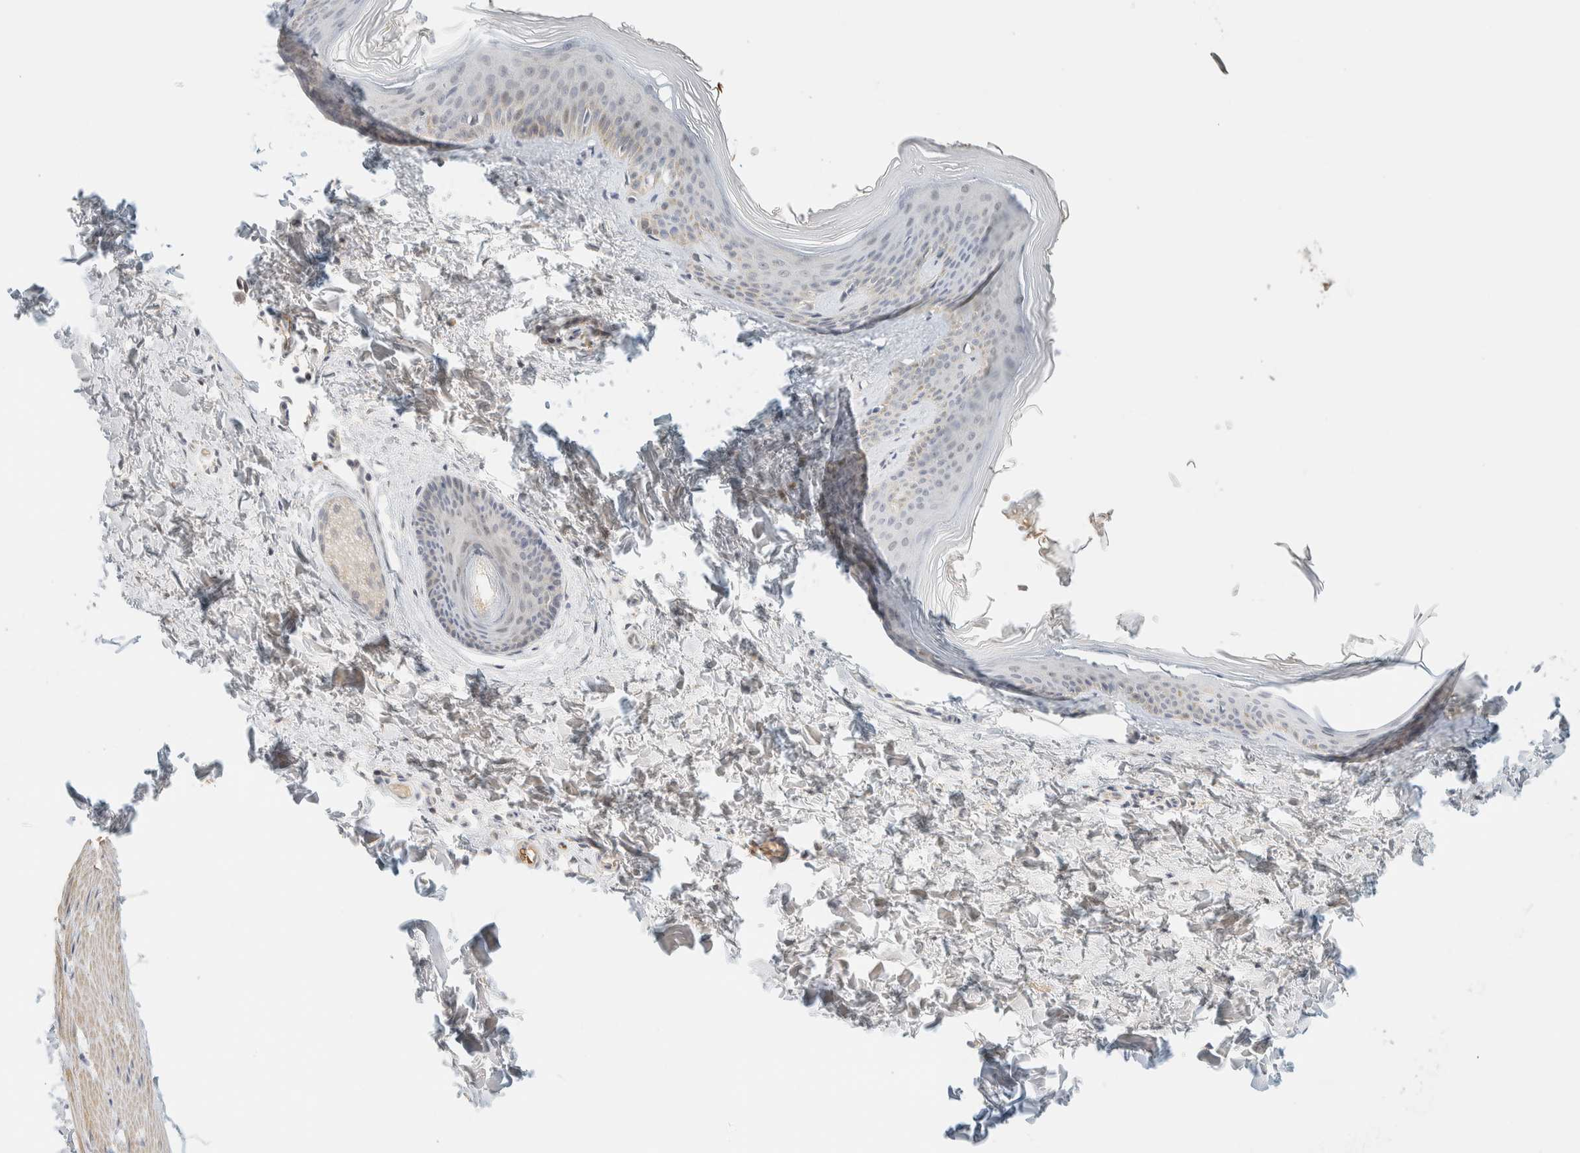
{"staining": {"intensity": "negative", "quantity": "none", "location": "none"}, "tissue": "skin", "cell_type": "Fibroblasts", "image_type": "normal", "snomed": [{"axis": "morphology", "description": "Normal tissue, NOS"}, {"axis": "topography", "description": "Skin"}], "caption": "Normal skin was stained to show a protein in brown. There is no significant expression in fibroblasts.", "gene": "TNK1", "patient": {"sex": "female", "age": 27}}